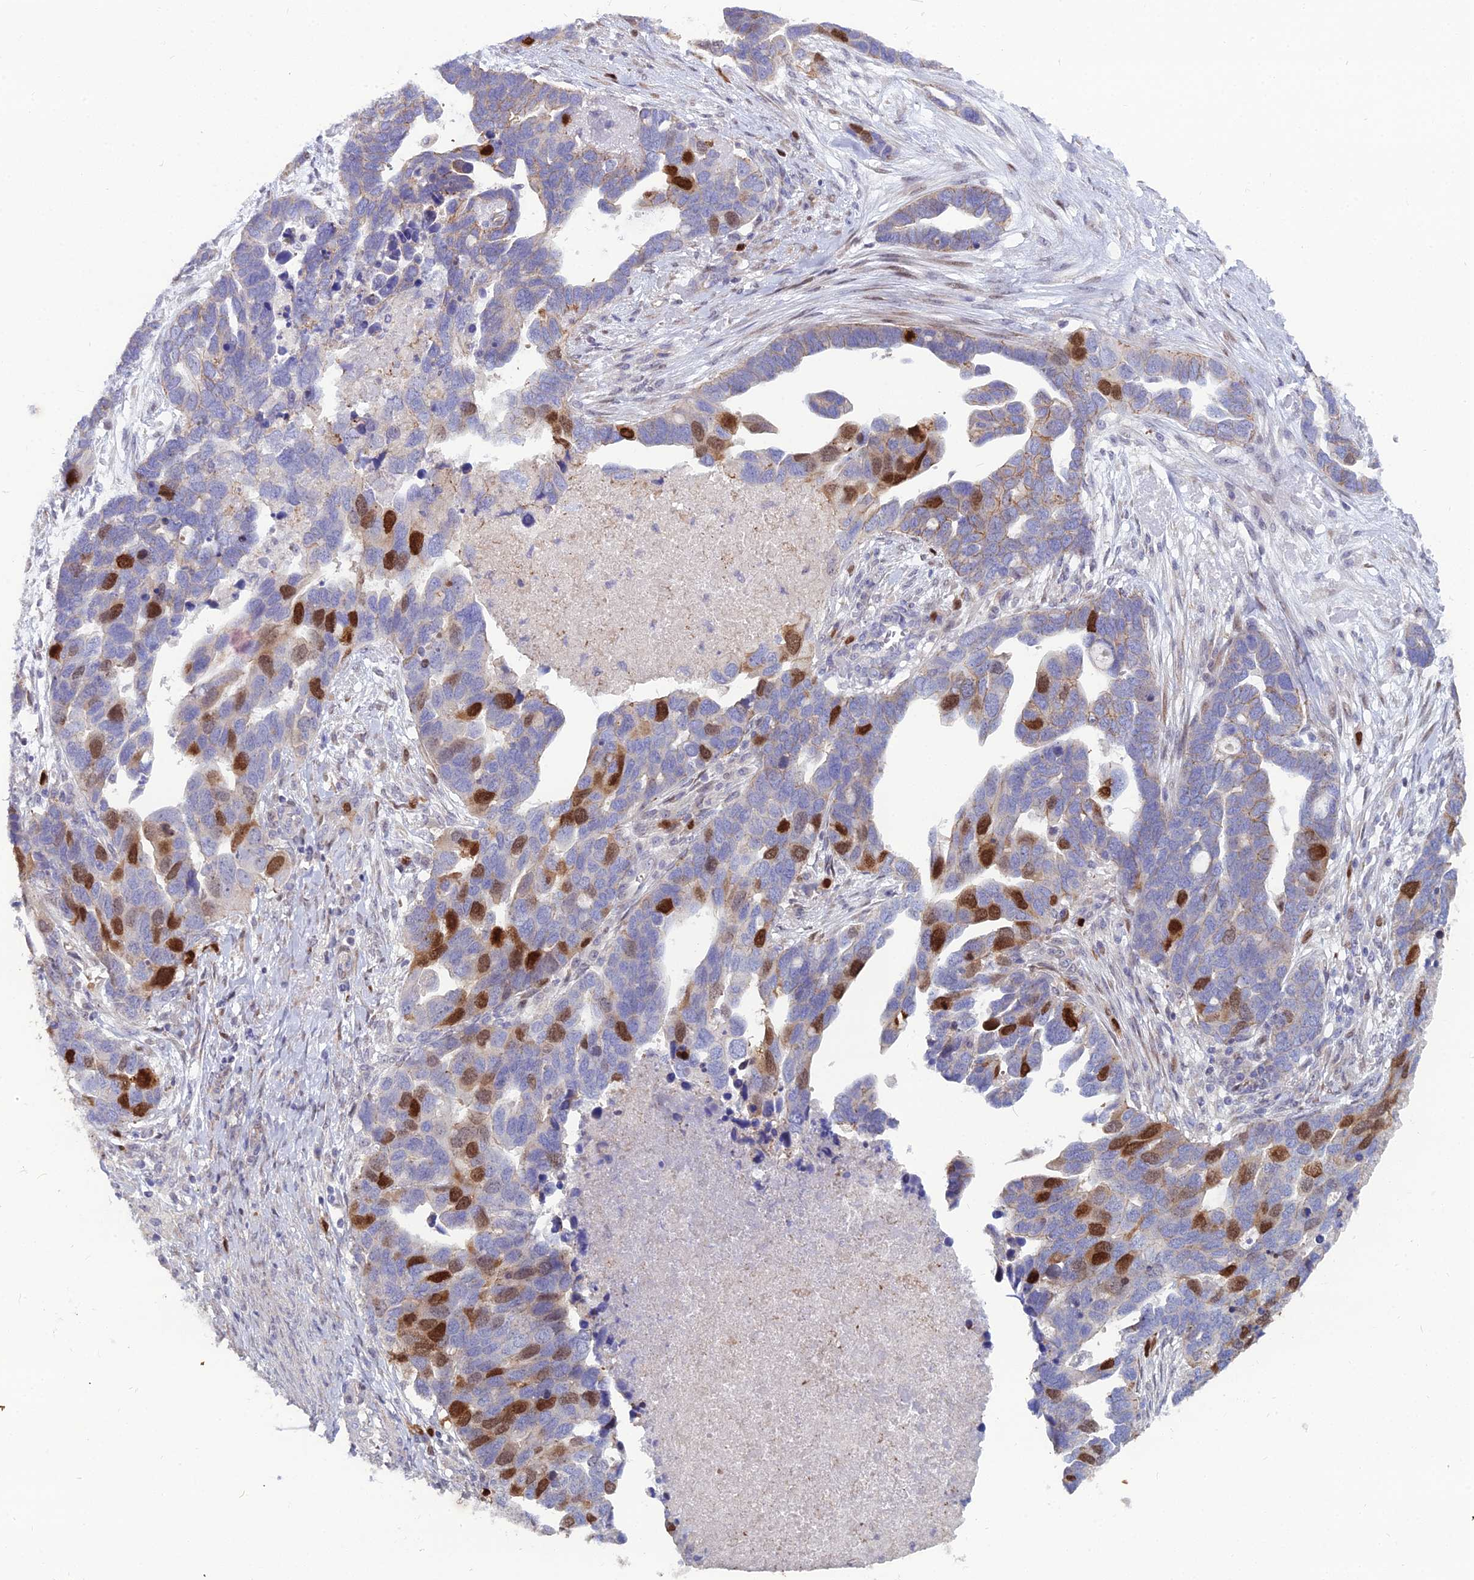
{"staining": {"intensity": "strong", "quantity": "<25%", "location": "nuclear"}, "tissue": "ovarian cancer", "cell_type": "Tumor cells", "image_type": "cancer", "snomed": [{"axis": "morphology", "description": "Cystadenocarcinoma, serous, NOS"}, {"axis": "topography", "description": "Ovary"}], "caption": "Protein expression analysis of human ovarian cancer (serous cystadenocarcinoma) reveals strong nuclear expression in approximately <25% of tumor cells.", "gene": "NUSAP1", "patient": {"sex": "female", "age": 54}}